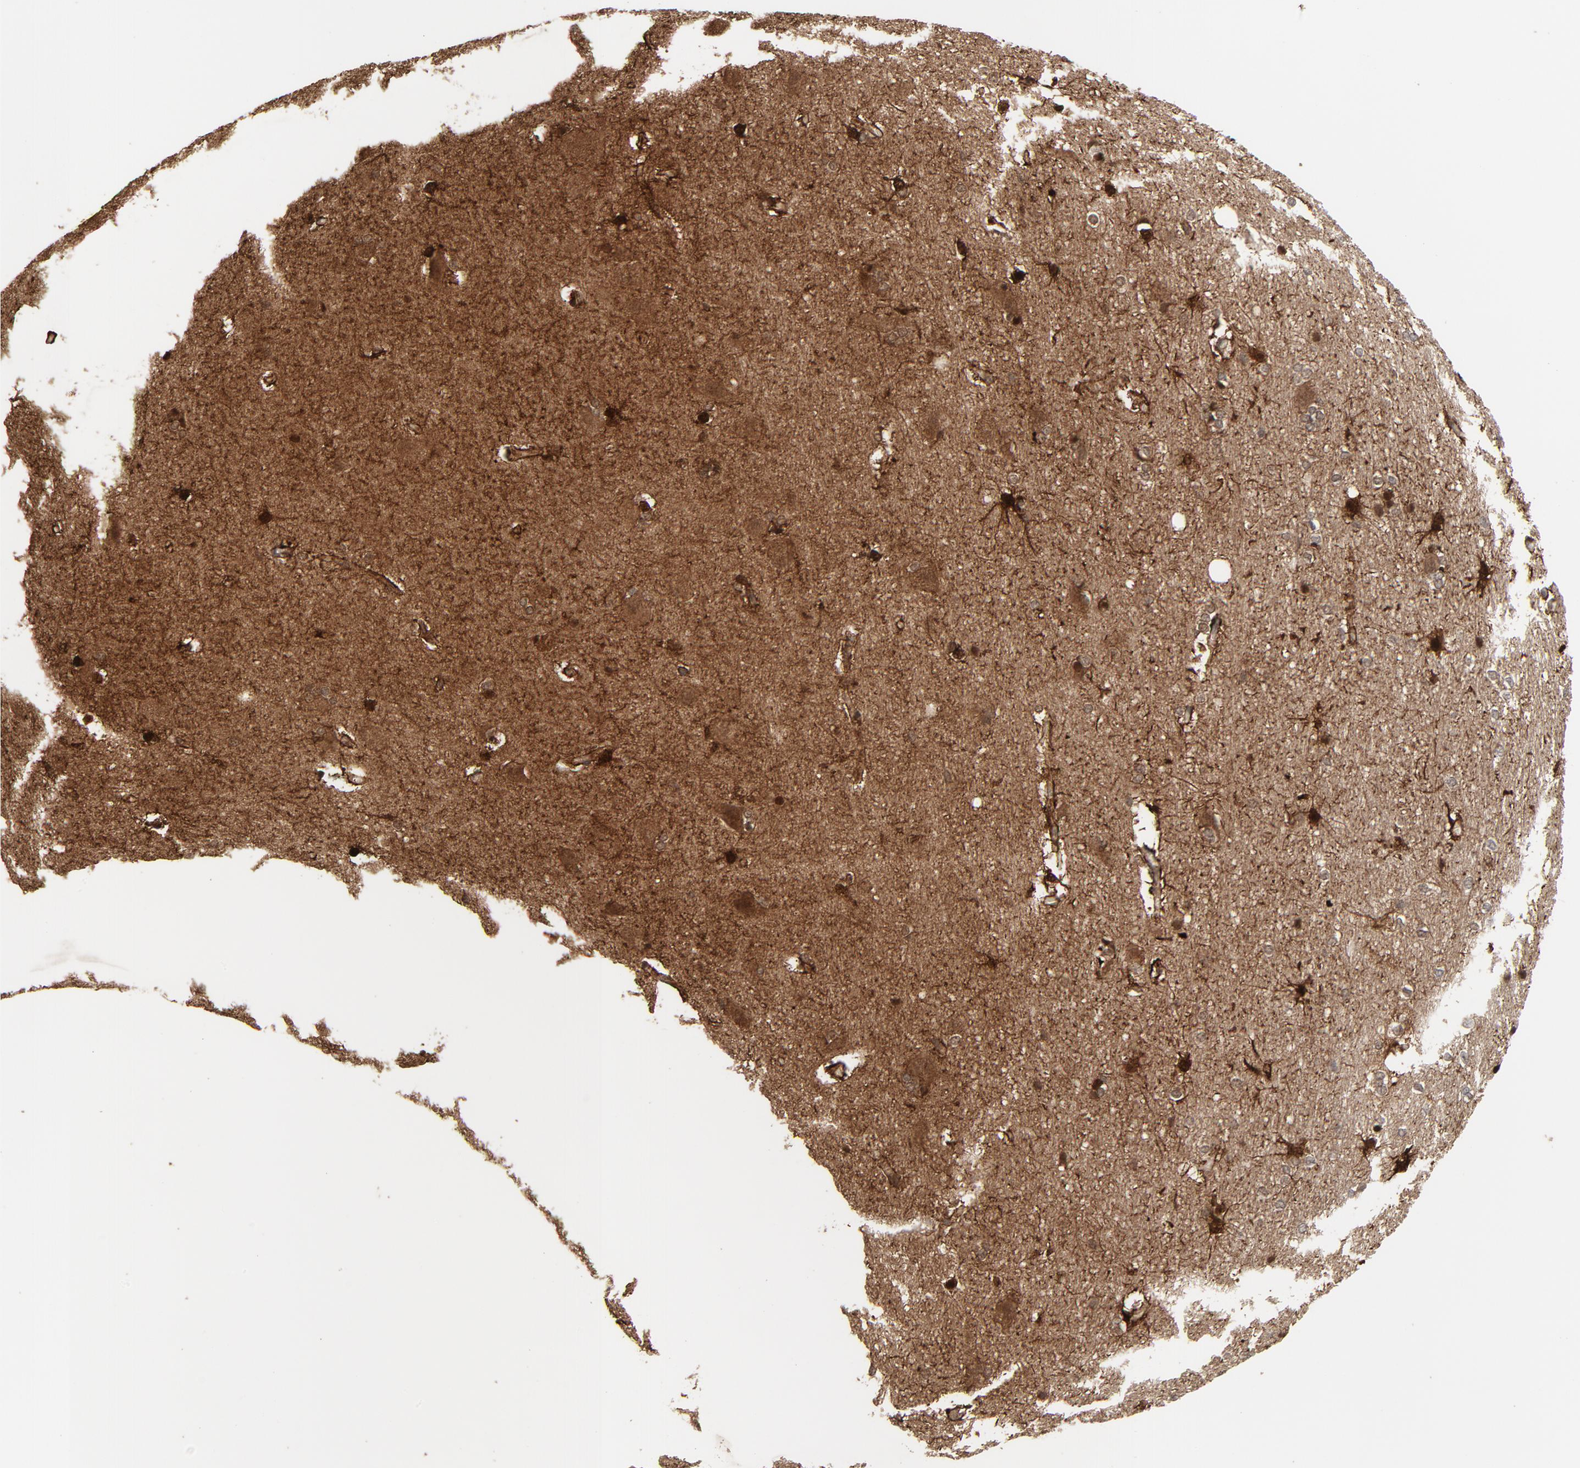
{"staining": {"intensity": "strong", "quantity": ">75%", "location": "cytoplasmic/membranous,nuclear"}, "tissue": "hippocampus", "cell_type": "Glial cells", "image_type": "normal", "snomed": [{"axis": "morphology", "description": "Normal tissue, NOS"}, {"axis": "topography", "description": "Hippocampus"}], "caption": "Immunohistochemistry (IHC) photomicrograph of normal hippocampus: human hippocampus stained using immunohistochemistry demonstrates high levels of strong protein expression localized specifically in the cytoplasmic/membranous,nuclear of glial cells, appearing as a cytoplasmic/membranous,nuclear brown color.", "gene": "MT3", "patient": {"sex": "female", "age": 19}}